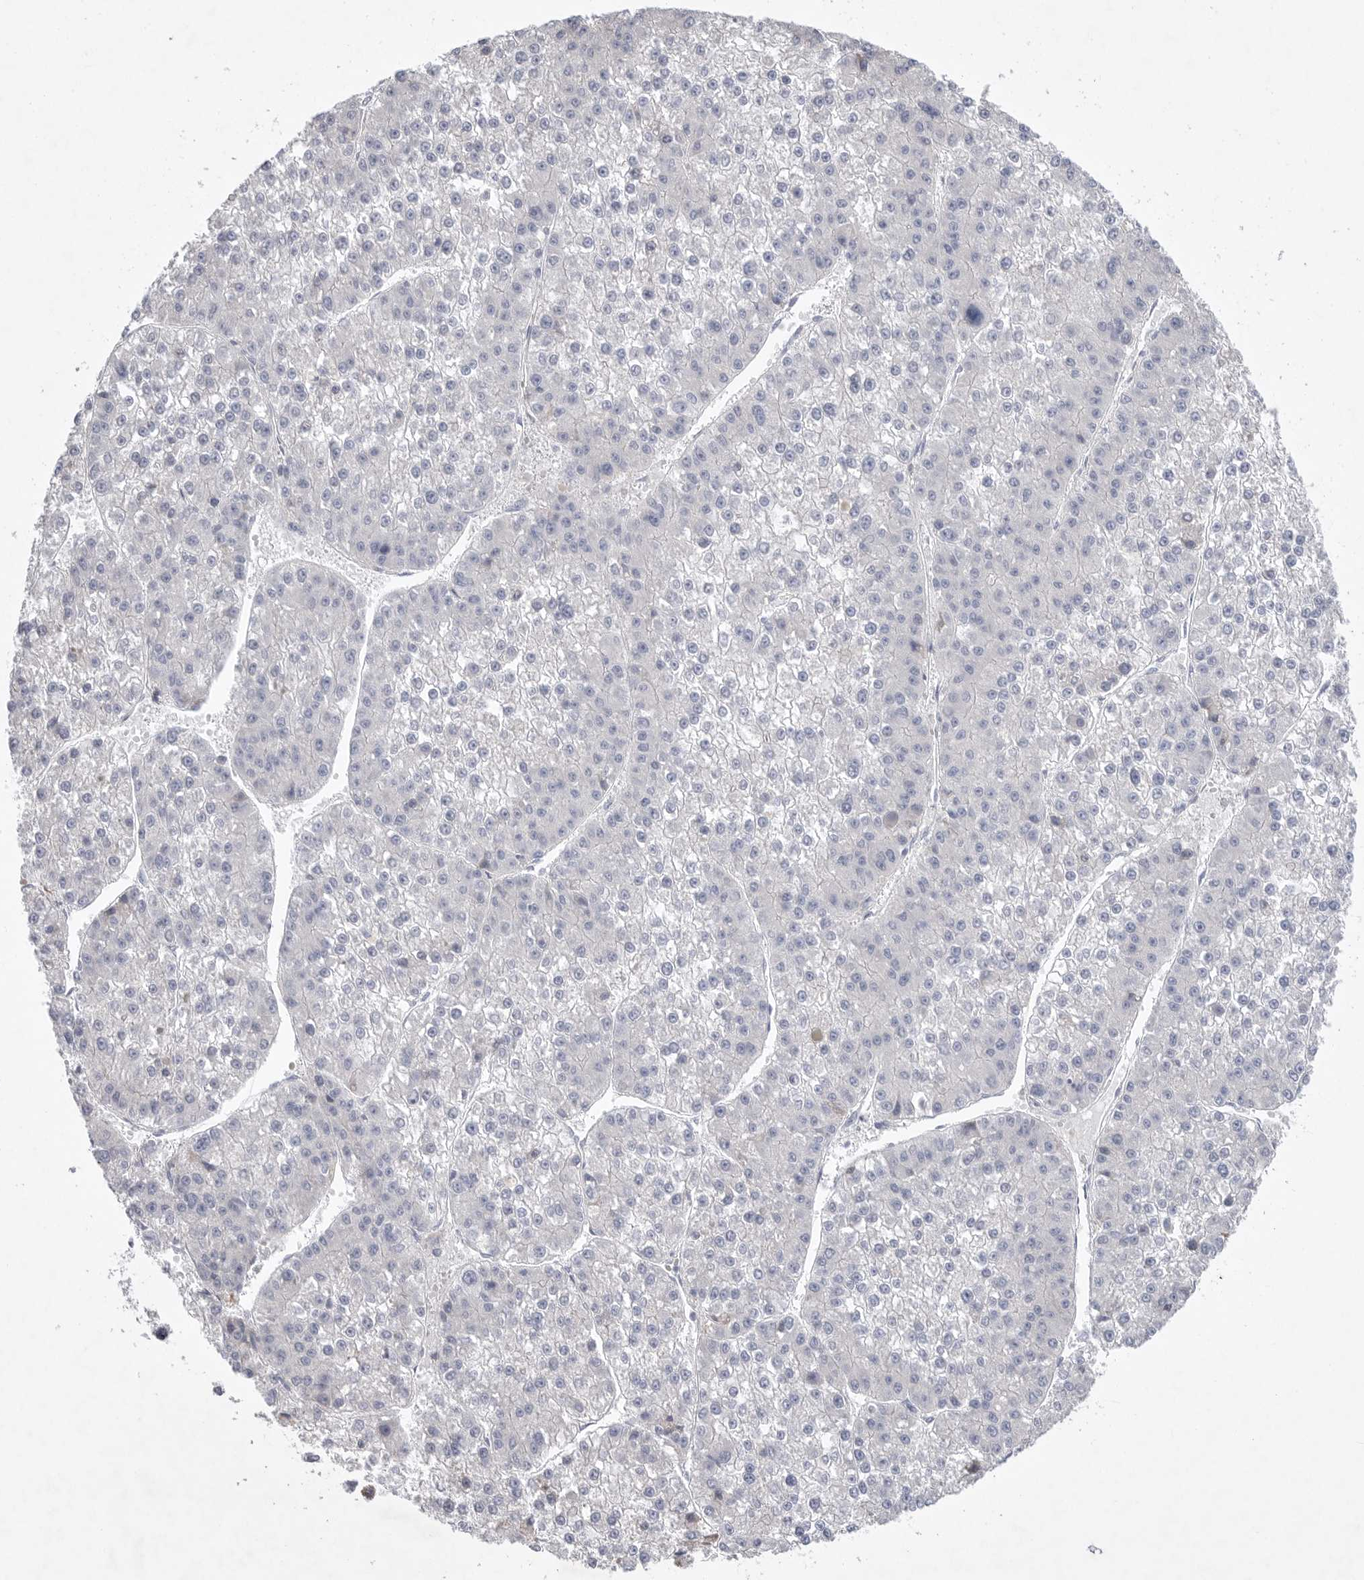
{"staining": {"intensity": "negative", "quantity": "none", "location": "none"}, "tissue": "liver cancer", "cell_type": "Tumor cells", "image_type": "cancer", "snomed": [{"axis": "morphology", "description": "Carcinoma, Hepatocellular, NOS"}, {"axis": "topography", "description": "Liver"}], "caption": "IHC of liver cancer displays no staining in tumor cells.", "gene": "CAMK2B", "patient": {"sex": "female", "age": 73}}